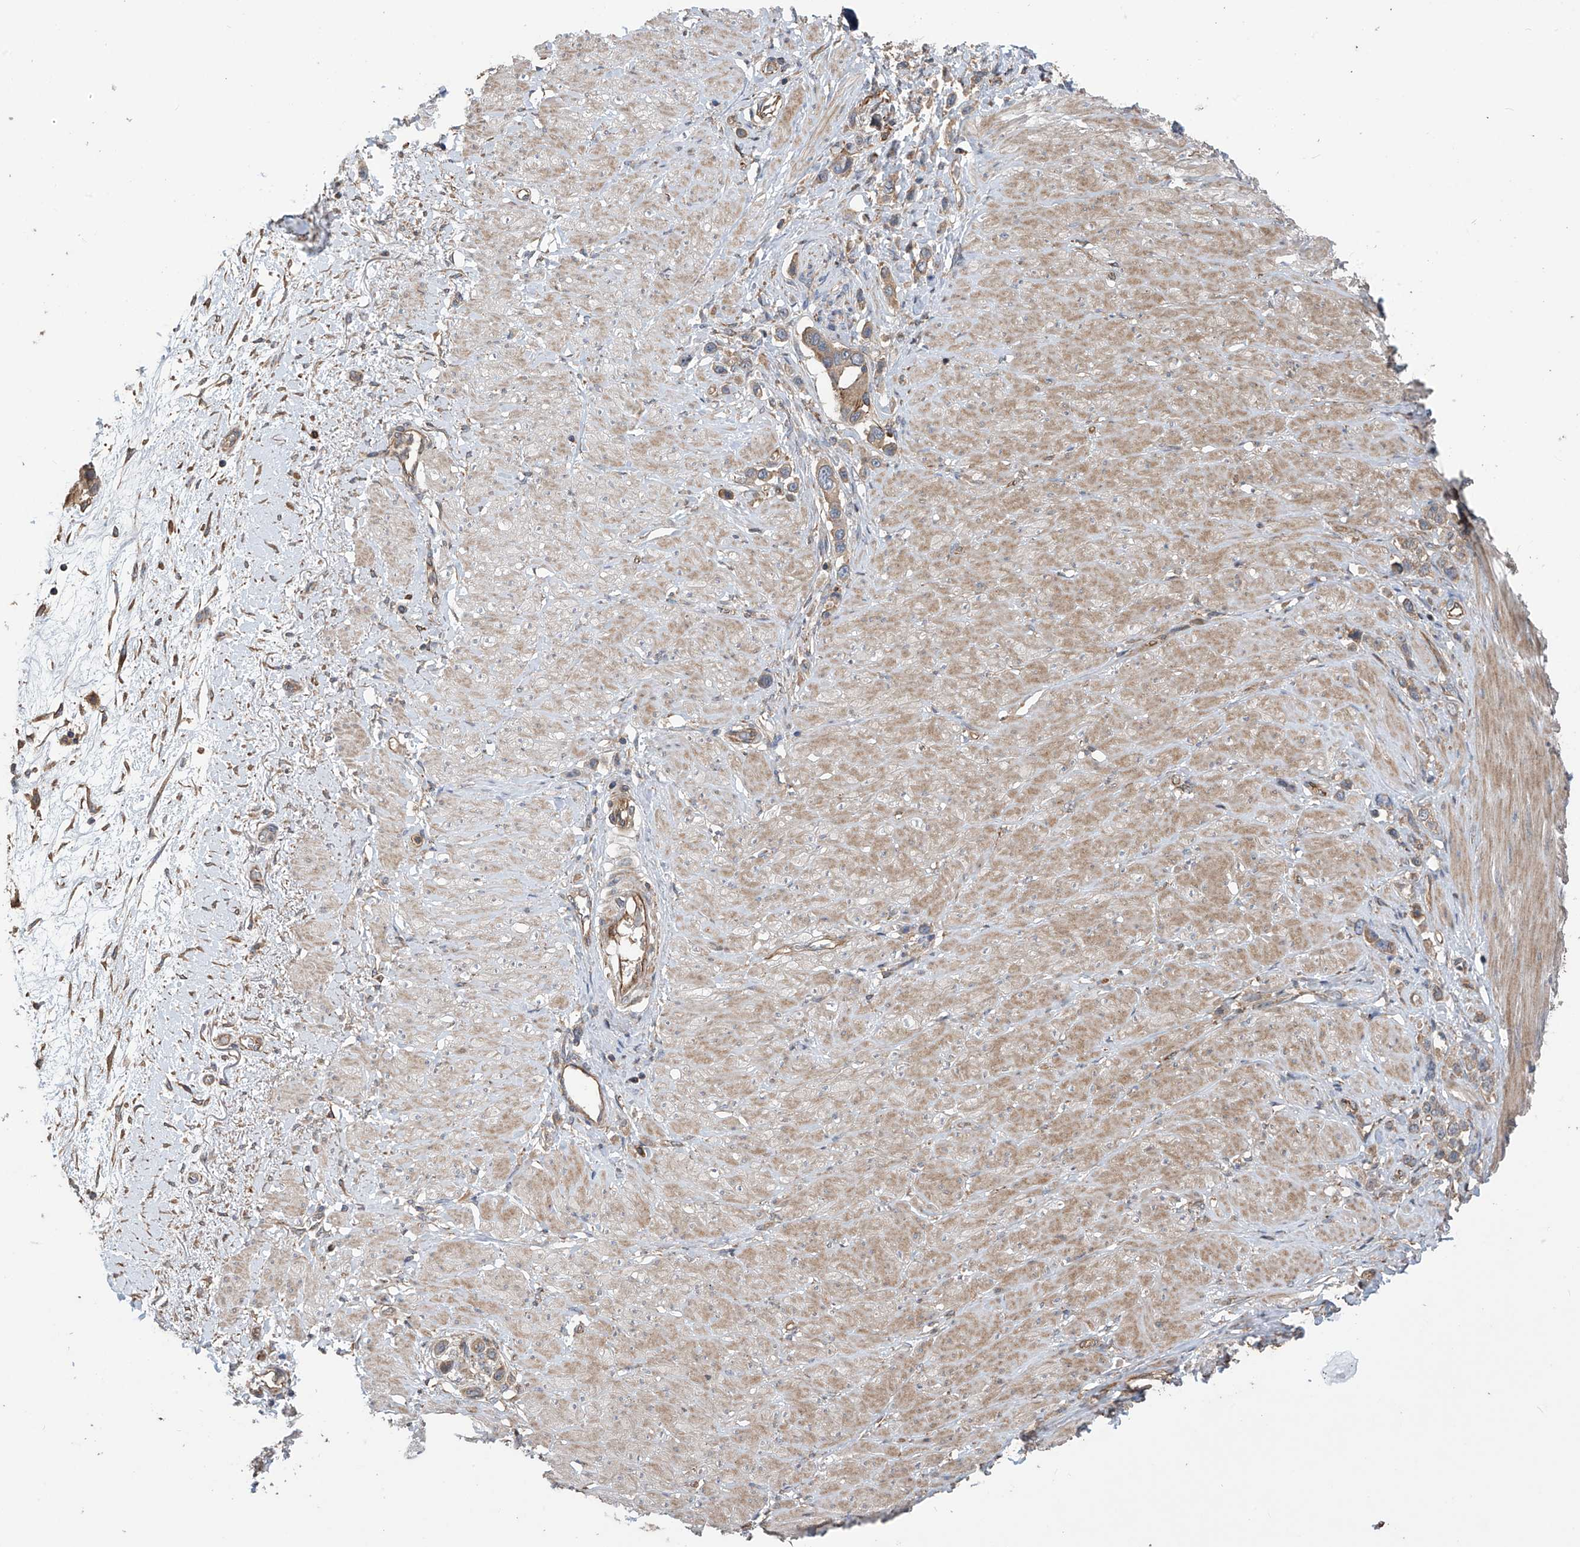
{"staining": {"intensity": "weak", "quantity": "25%-75%", "location": "cytoplasmic/membranous"}, "tissue": "stomach cancer", "cell_type": "Tumor cells", "image_type": "cancer", "snomed": [{"axis": "morphology", "description": "Adenocarcinoma, NOS"}, {"axis": "topography", "description": "Stomach"}], "caption": "This micrograph reveals immunohistochemistry (IHC) staining of human adenocarcinoma (stomach), with low weak cytoplasmic/membranous positivity in approximately 25%-75% of tumor cells.", "gene": "PHACTR4", "patient": {"sex": "female", "age": 65}}